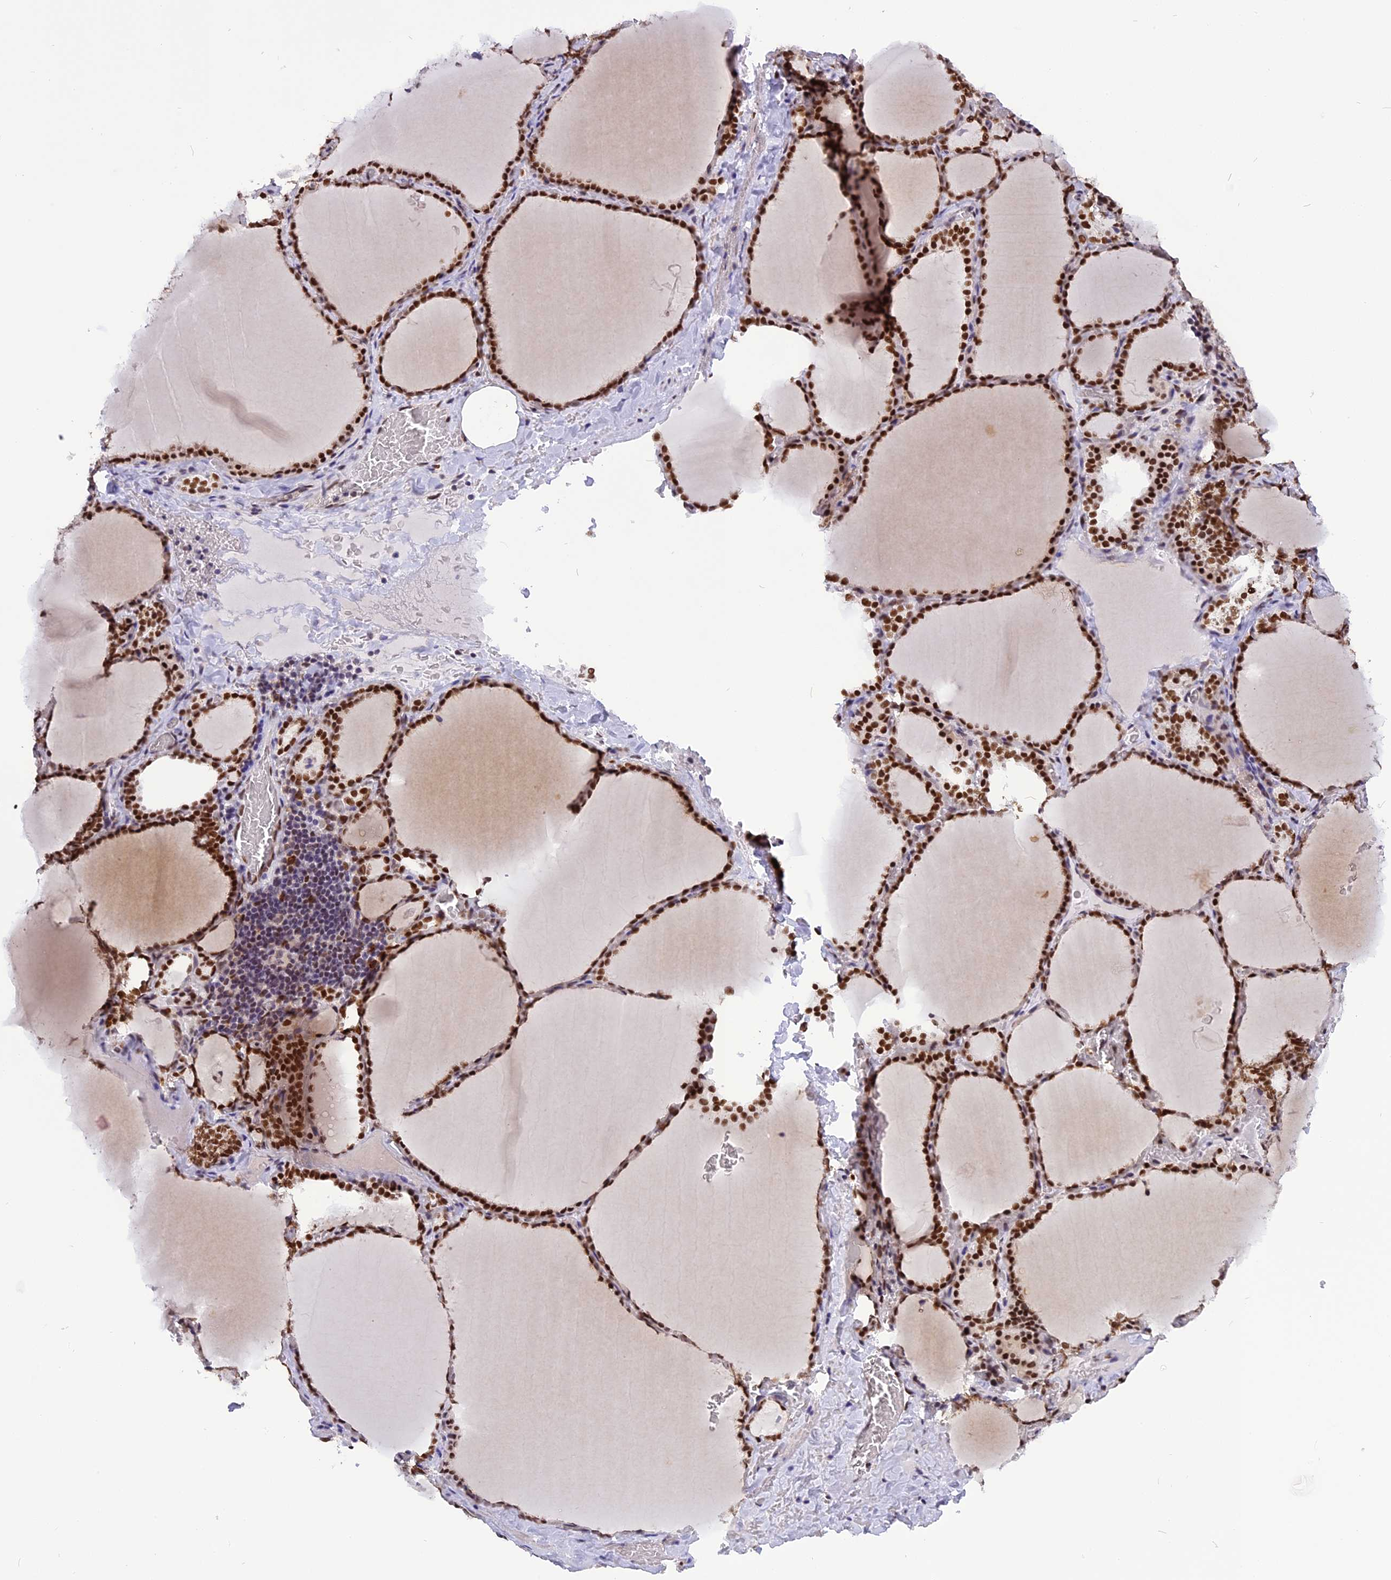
{"staining": {"intensity": "strong", "quantity": ">75%", "location": "nuclear"}, "tissue": "thyroid gland", "cell_type": "Glandular cells", "image_type": "normal", "snomed": [{"axis": "morphology", "description": "Normal tissue, NOS"}, {"axis": "topography", "description": "Thyroid gland"}], "caption": "Protein staining of benign thyroid gland shows strong nuclear staining in about >75% of glandular cells. Using DAB (brown) and hematoxylin (blue) stains, captured at high magnification using brightfield microscopy.", "gene": "IRF2BP1", "patient": {"sex": "female", "age": 39}}